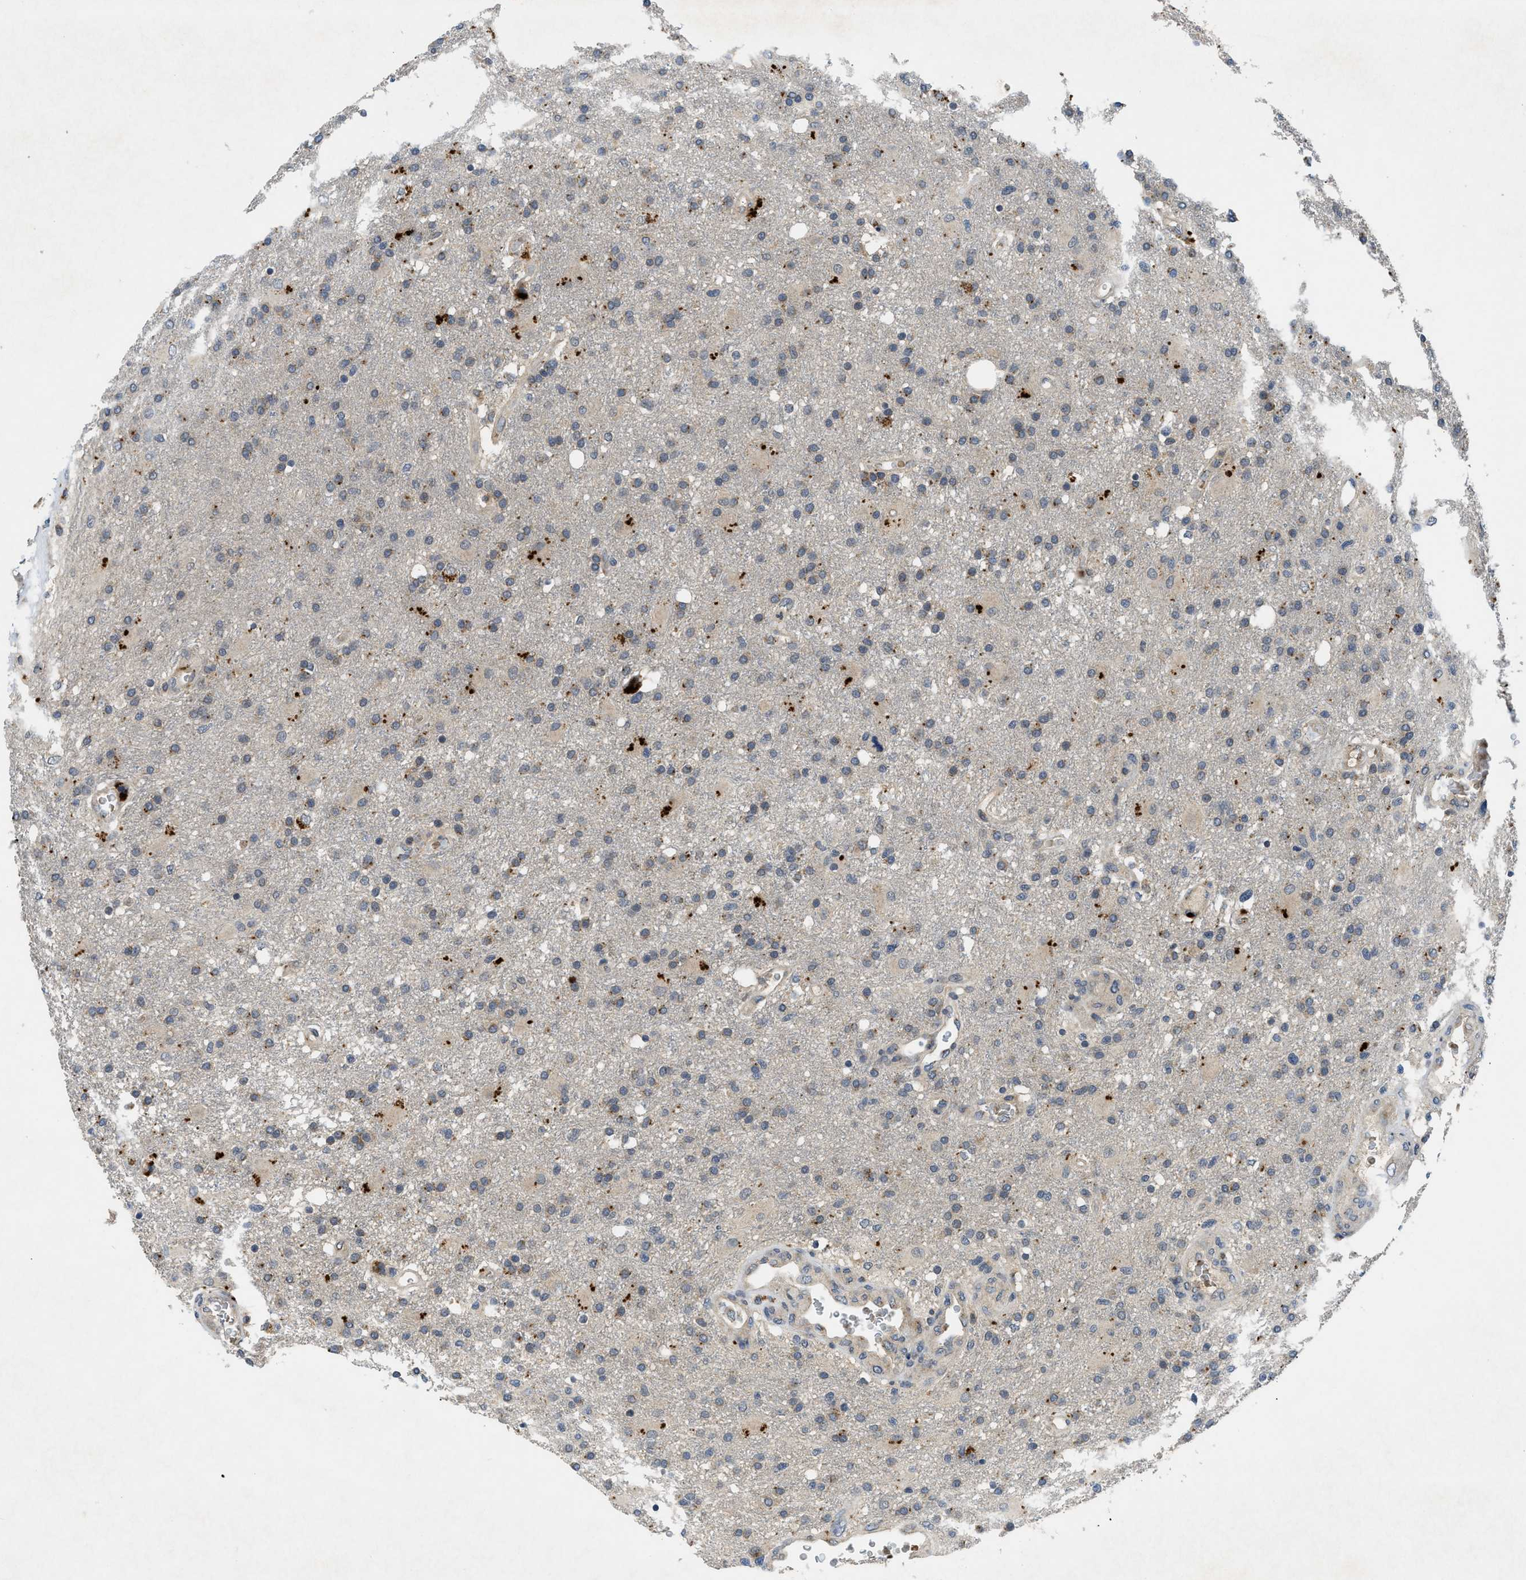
{"staining": {"intensity": "weak", "quantity": "25%-75%", "location": "cytoplasmic/membranous"}, "tissue": "glioma", "cell_type": "Tumor cells", "image_type": "cancer", "snomed": [{"axis": "morphology", "description": "Glioma, malignant, High grade"}, {"axis": "topography", "description": "Brain"}], "caption": "Immunohistochemistry (IHC) (DAB (3,3'-diaminobenzidine)) staining of human glioma demonstrates weak cytoplasmic/membranous protein positivity in about 25%-75% of tumor cells. (IHC, brightfield microscopy, high magnification).", "gene": "PDE7A", "patient": {"sex": "male", "age": 72}}